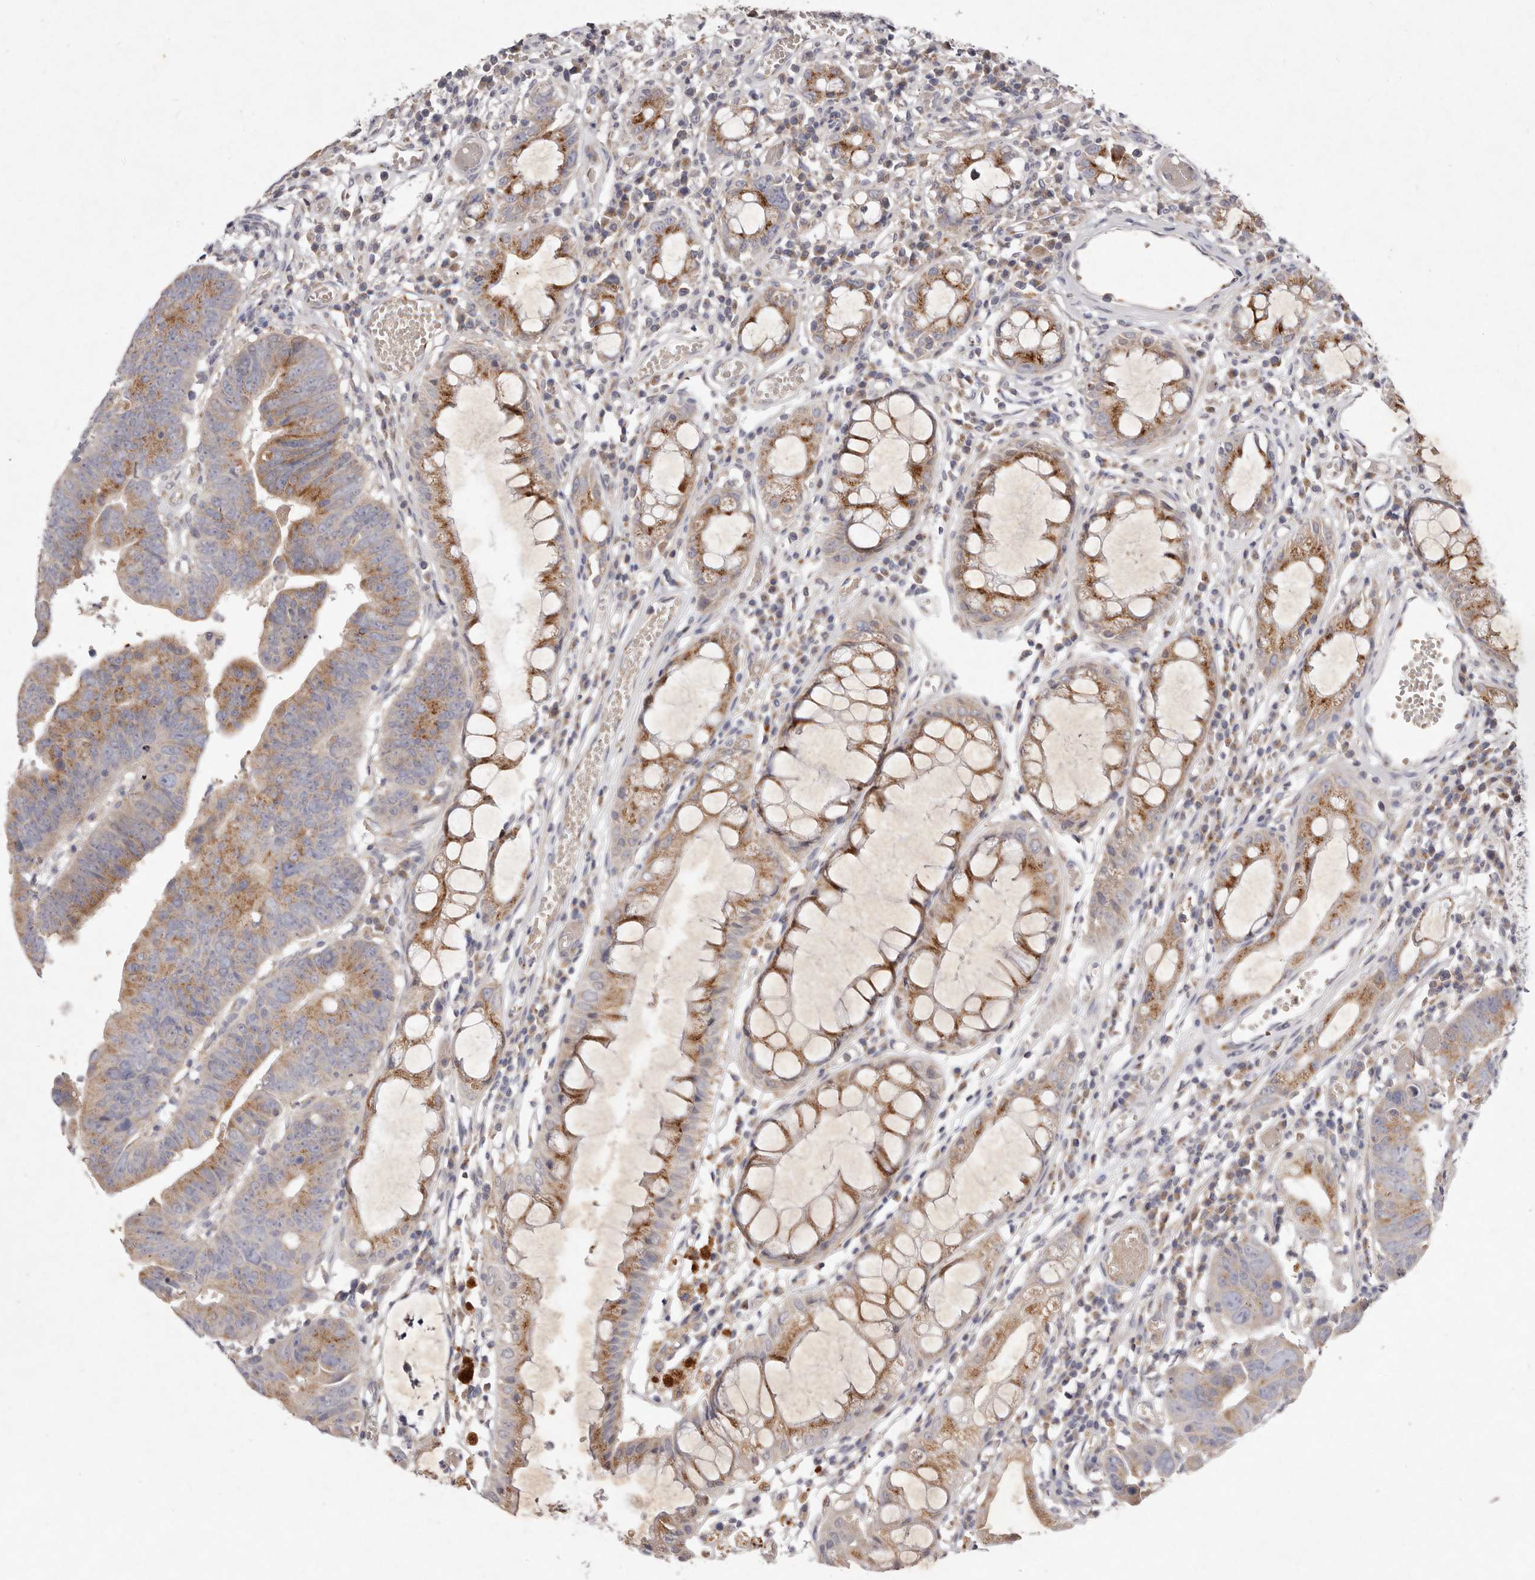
{"staining": {"intensity": "moderate", "quantity": ">75%", "location": "cytoplasmic/membranous"}, "tissue": "colorectal cancer", "cell_type": "Tumor cells", "image_type": "cancer", "snomed": [{"axis": "morphology", "description": "Adenocarcinoma, NOS"}, {"axis": "topography", "description": "Rectum"}], "caption": "A brown stain highlights moderate cytoplasmic/membranous positivity of a protein in colorectal adenocarcinoma tumor cells. (brown staining indicates protein expression, while blue staining denotes nuclei).", "gene": "USP24", "patient": {"sex": "female", "age": 65}}